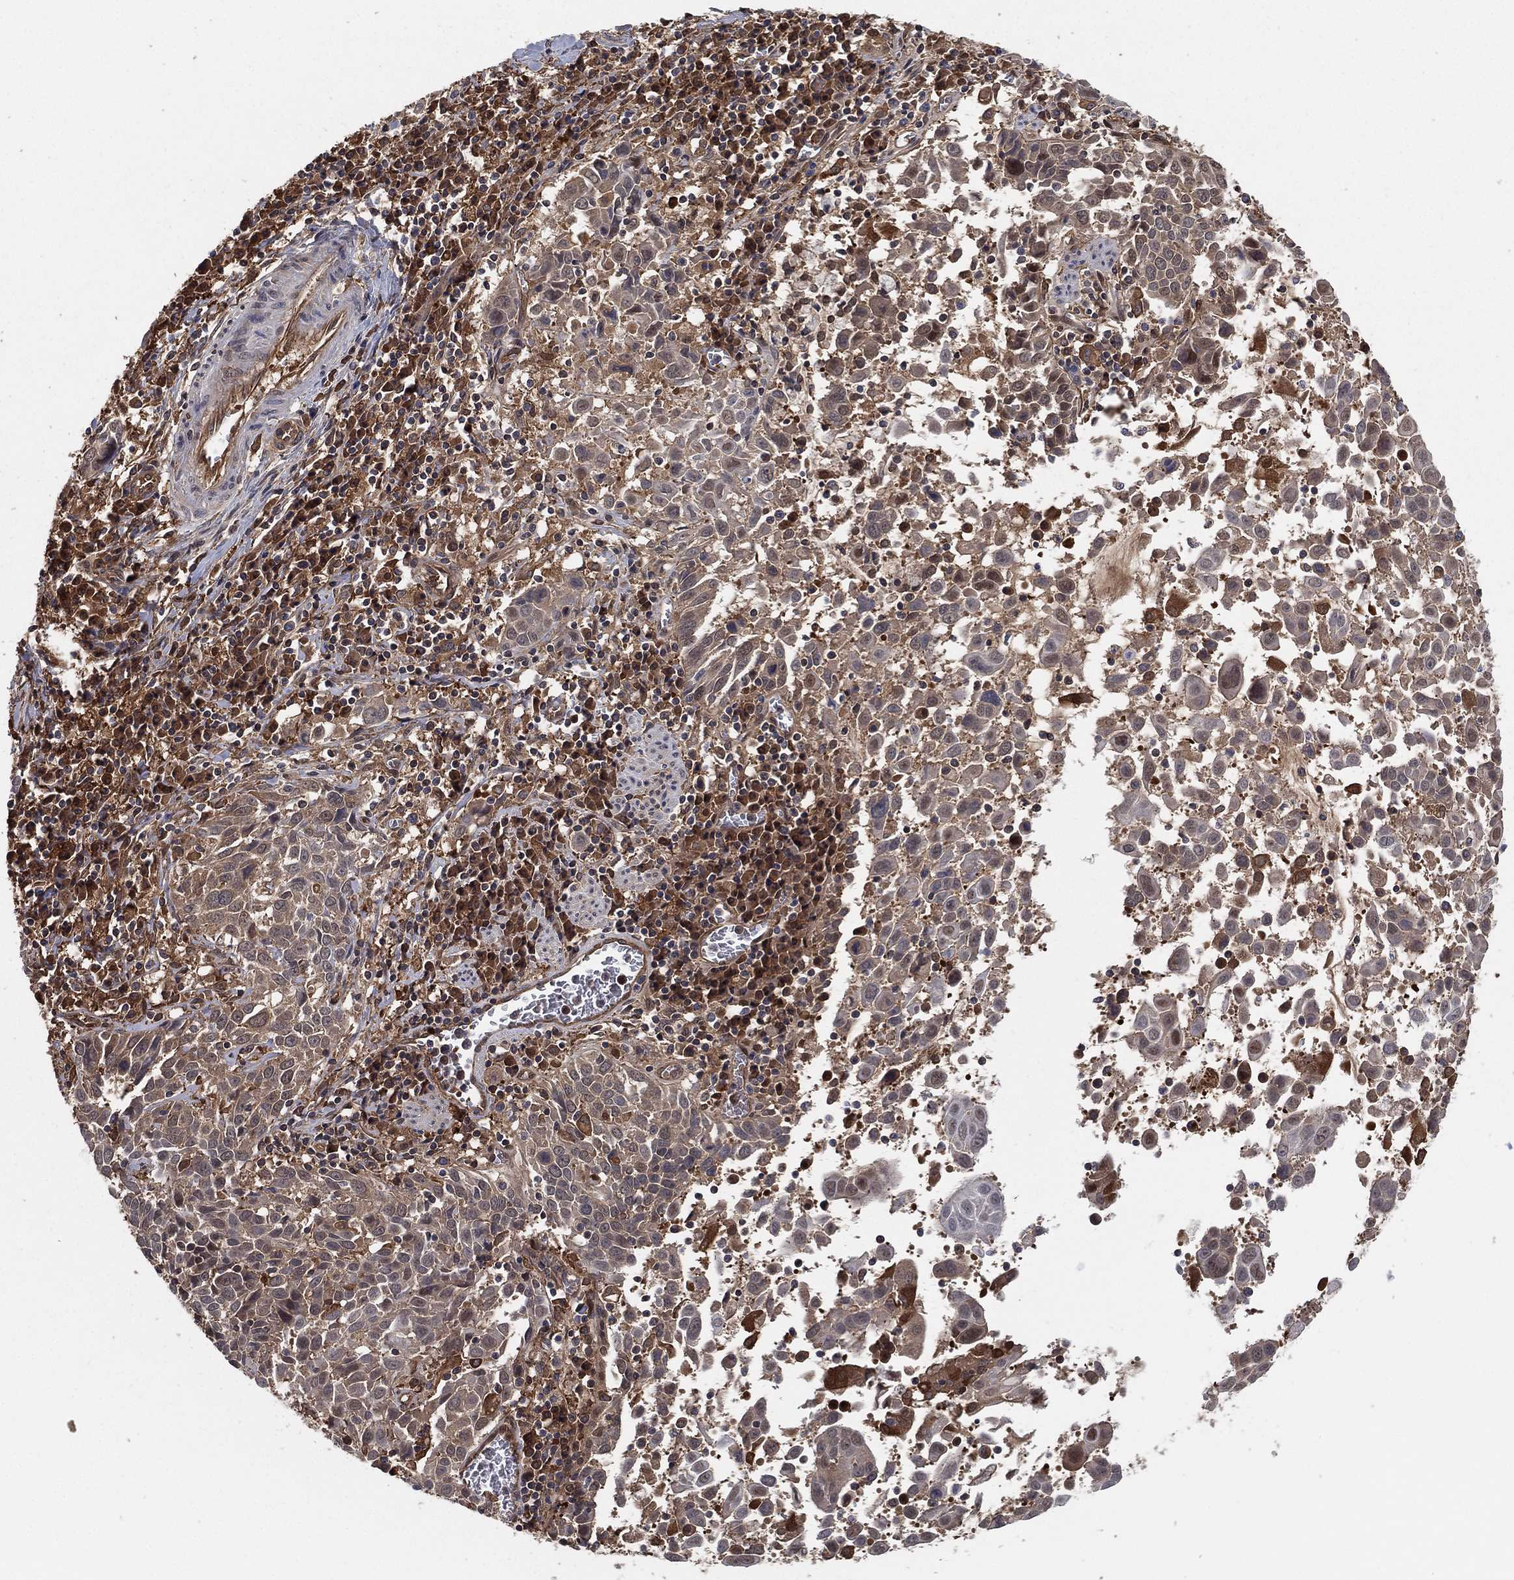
{"staining": {"intensity": "moderate", "quantity": "25%-75%", "location": "cytoplasmic/membranous"}, "tissue": "lung cancer", "cell_type": "Tumor cells", "image_type": "cancer", "snomed": [{"axis": "morphology", "description": "Squamous cell carcinoma, NOS"}, {"axis": "topography", "description": "Lung"}], "caption": "Immunohistochemical staining of lung cancer (squamous cell carcinoma) exhibits medium levels of moderate cytoplasmic/membranous protein expression in approximately 25%-75% of tumor cells.", "gene": "PSMG4", "patient": {"sex": "male", "age": 57}}